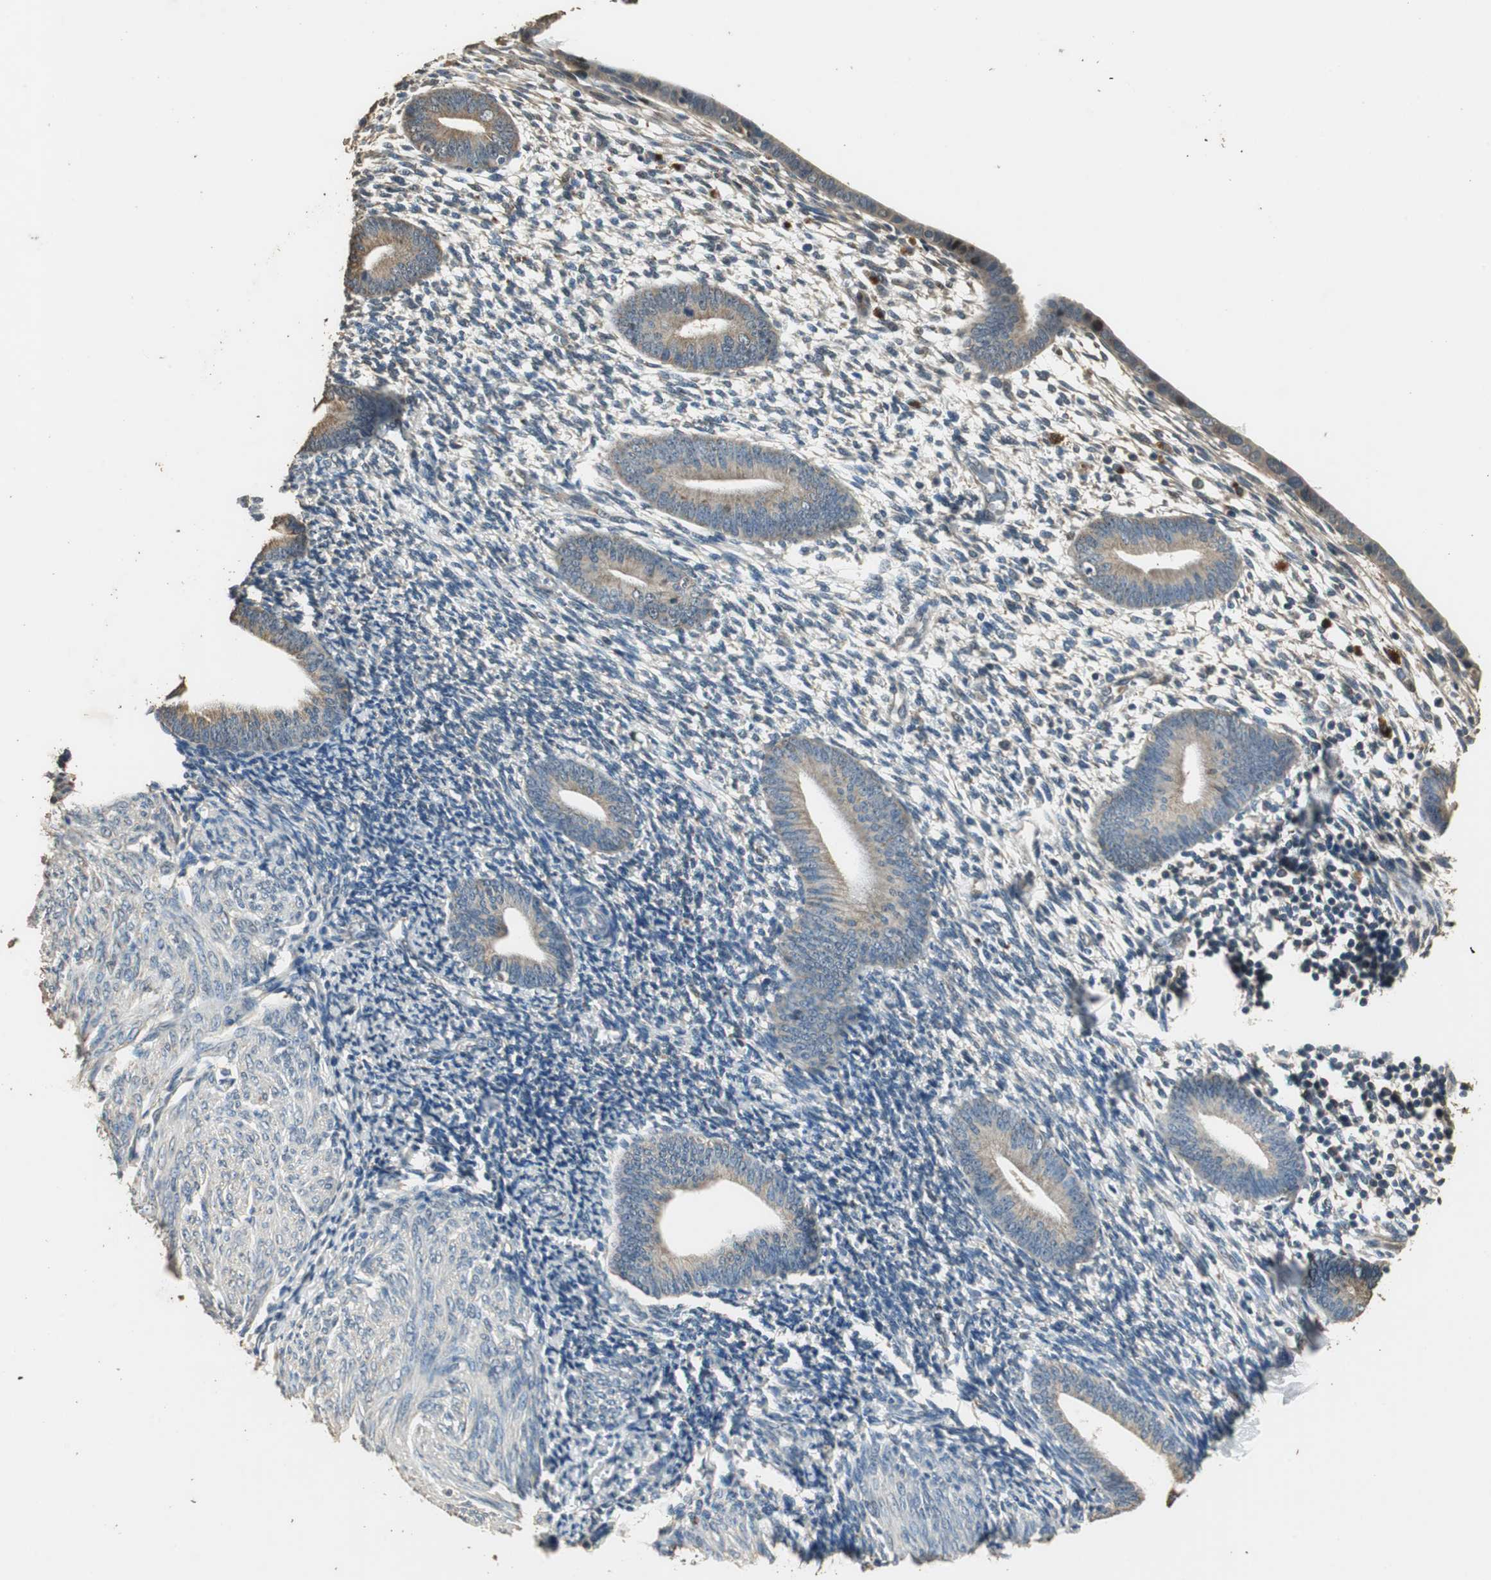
{"staining": {"intensity": "weak", "quantity": "25%-75%", "location": "cytoplasmic/membranous"}, "tissue": "endometrium", "cell_type": "Cells in endometrial stroma", "image_type": "normal", "snomed": [{"axis": "morphology", "description": "Normal tissue, NOS"}, {"axis": "topography", "description": "Endometrium"}], "caption": "A photomicrograph showing weak cytoplasmic/membranous staining in about 25%-75% of cells in endometrial stroma in unremarkable endometrium, as visualized by brown immunohistochemical staining.", "gene": "TMPRSS4", "patient": {"sex": "female", "age": 57}}